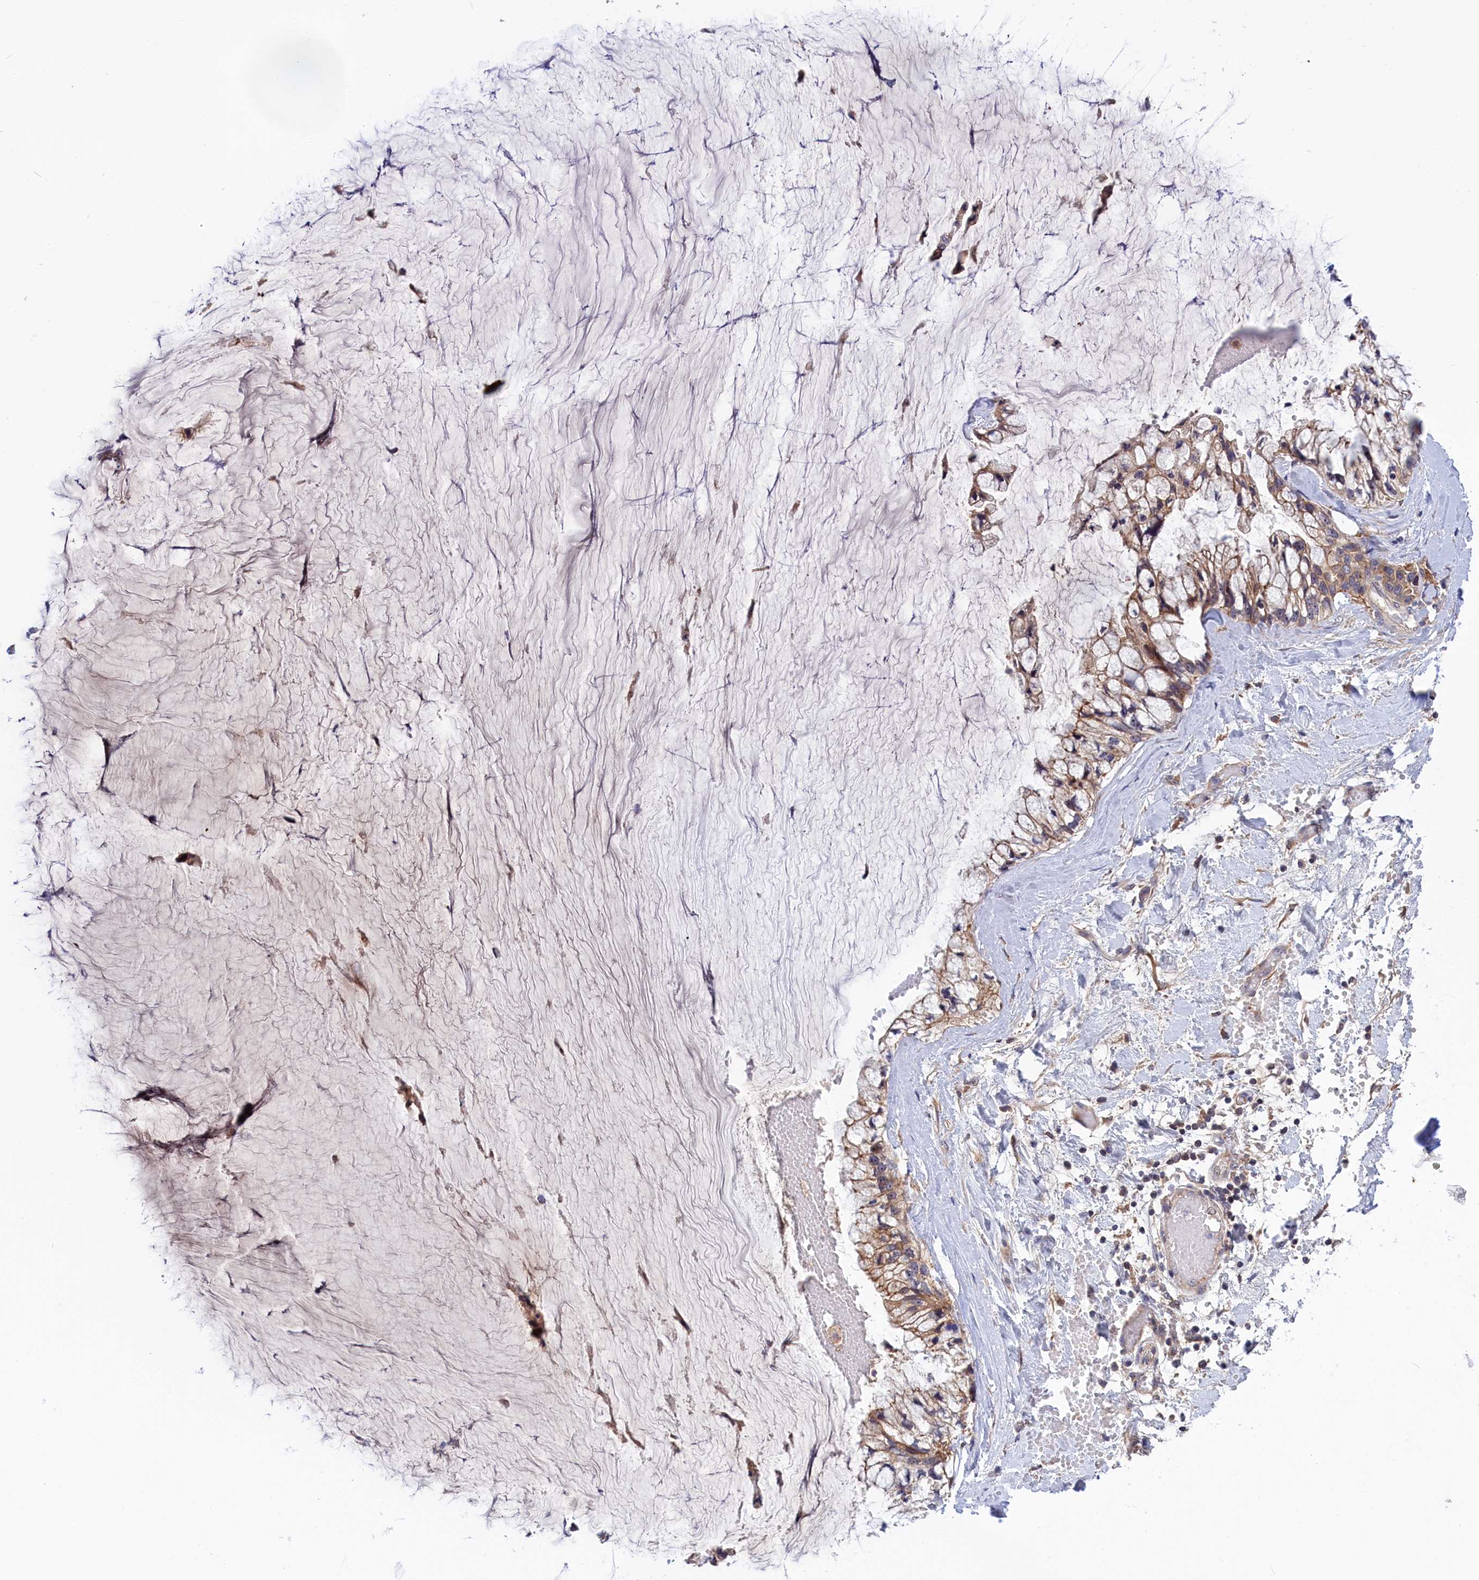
{"staining": {"intensity": "weak", "quantity": ">75%", "location": "cytoplasmic/membranous"}, "tissue": "ovarian cancer", "cell_type": "Tumor cells", "image_type": "cancer", "snomed": [{"axis": "morphology", "description": "Cystadenocarcinoma, mucinous, NOS"}, {"axis": "topography", "description": "Ovary"}], "caption": "Tumor cells show weak cytoplasmic/membranous staining in about >75% of cells in ovarian cancer (mucinous cystadenocarcinoma).", "gene": "CRACD", "patient": {"sex": "female", "age": 39}}